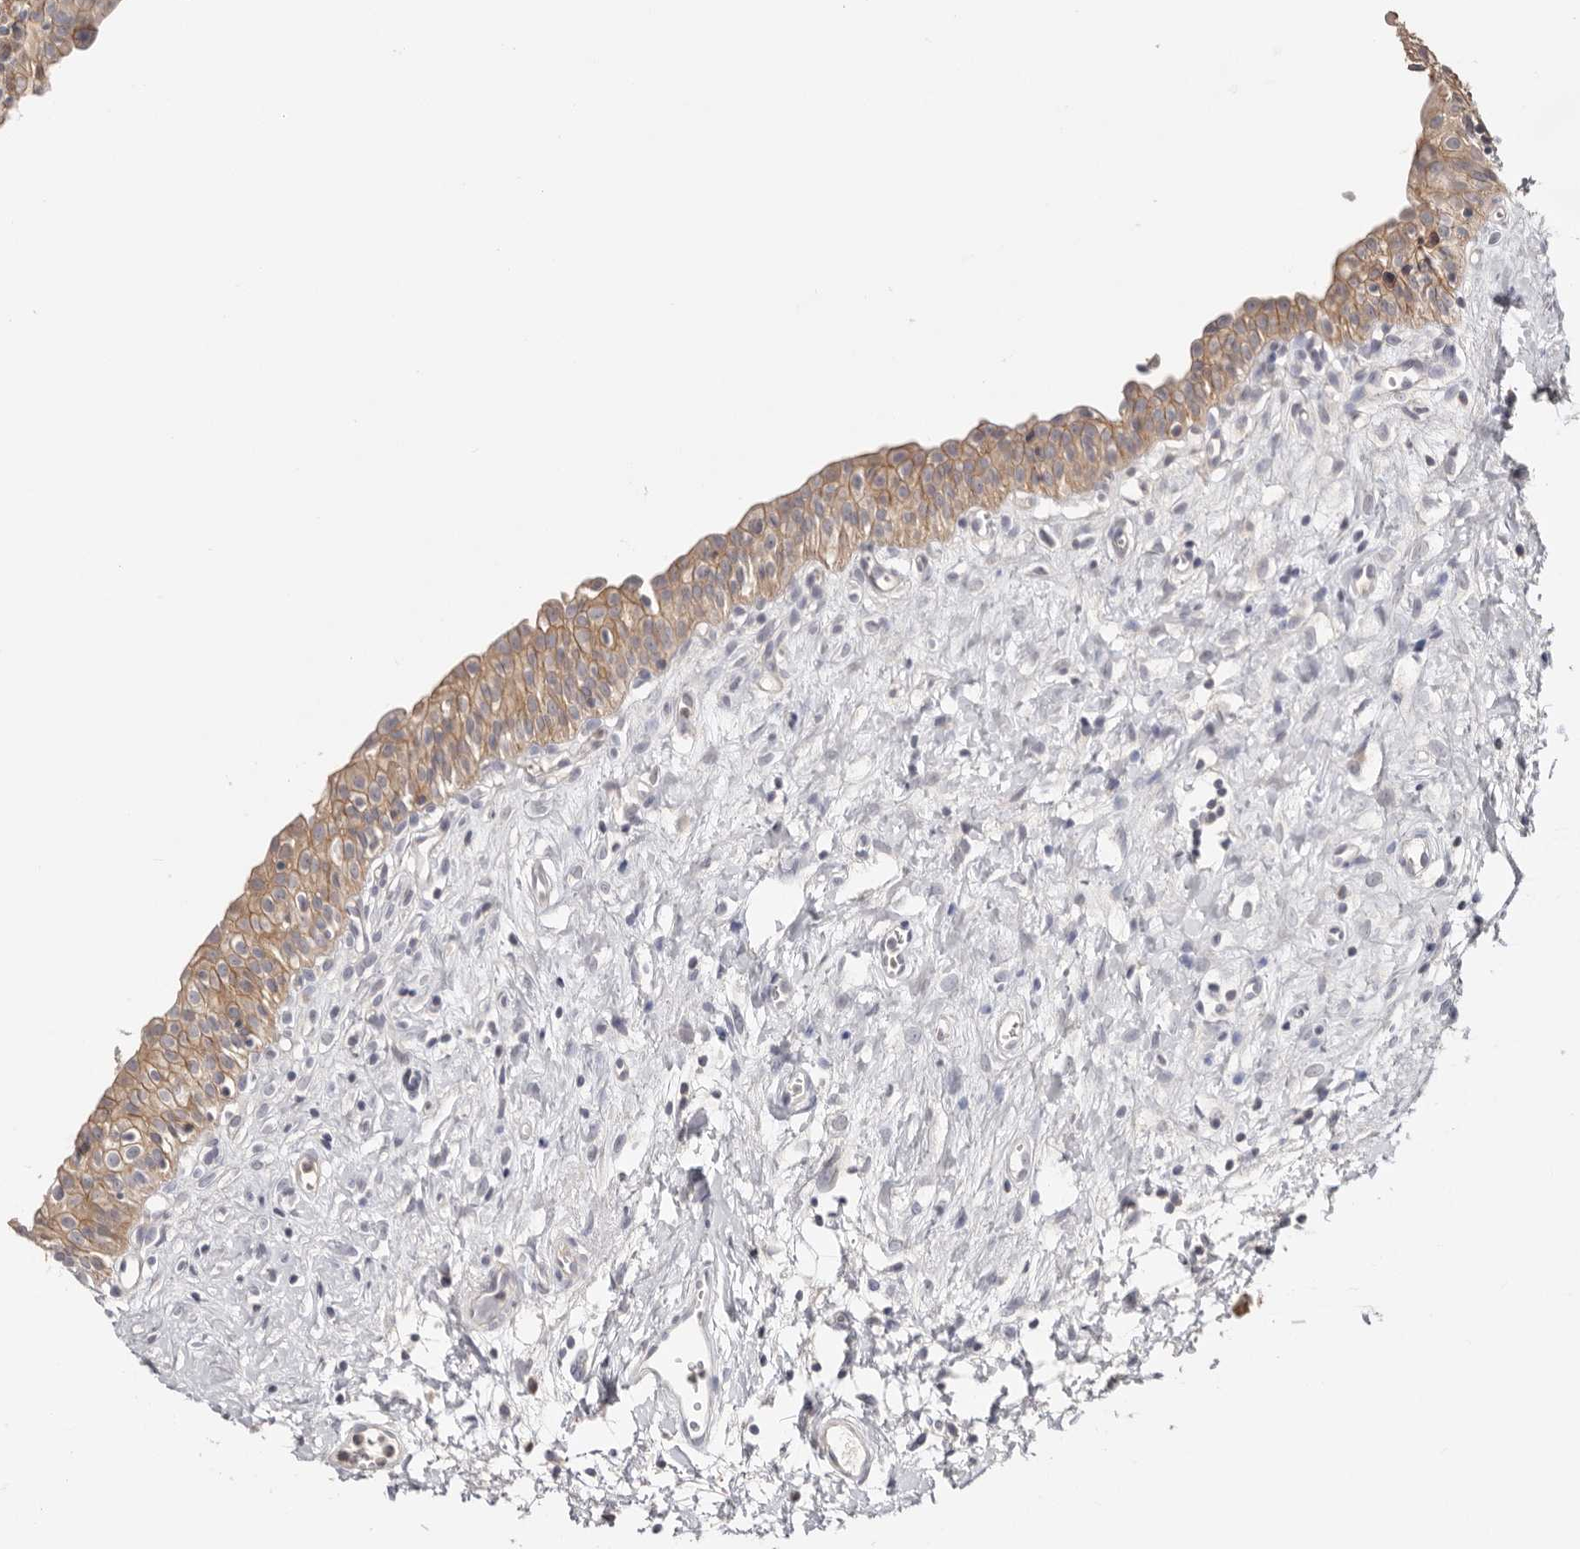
{"staining": {"intensity": "moderate", "quantity": ">75%", "location": "cytoplasmic/membranous"}, "tissue": "urinary bladder", "cell_type": "Urothelial cells", "image_type": "normal", "snomed": [{"axis": "morphology", "description": "Normal tissue, NOS"}, {"axis": "topography", "description": "Urinary bladder"}], "caption": "Immunohistochemistry histopathology image of normal urinary bladder: human urinary bladder stained using immunohistochemistry reveals medium levels of moderate protein expression localized specifically in the cytoplasmic/membranous of urothelial cells, appearing as a cytoplasmic/membranous brown color.", "gene": "S100A14", "patient": {"sex": "male", "age": 51}}